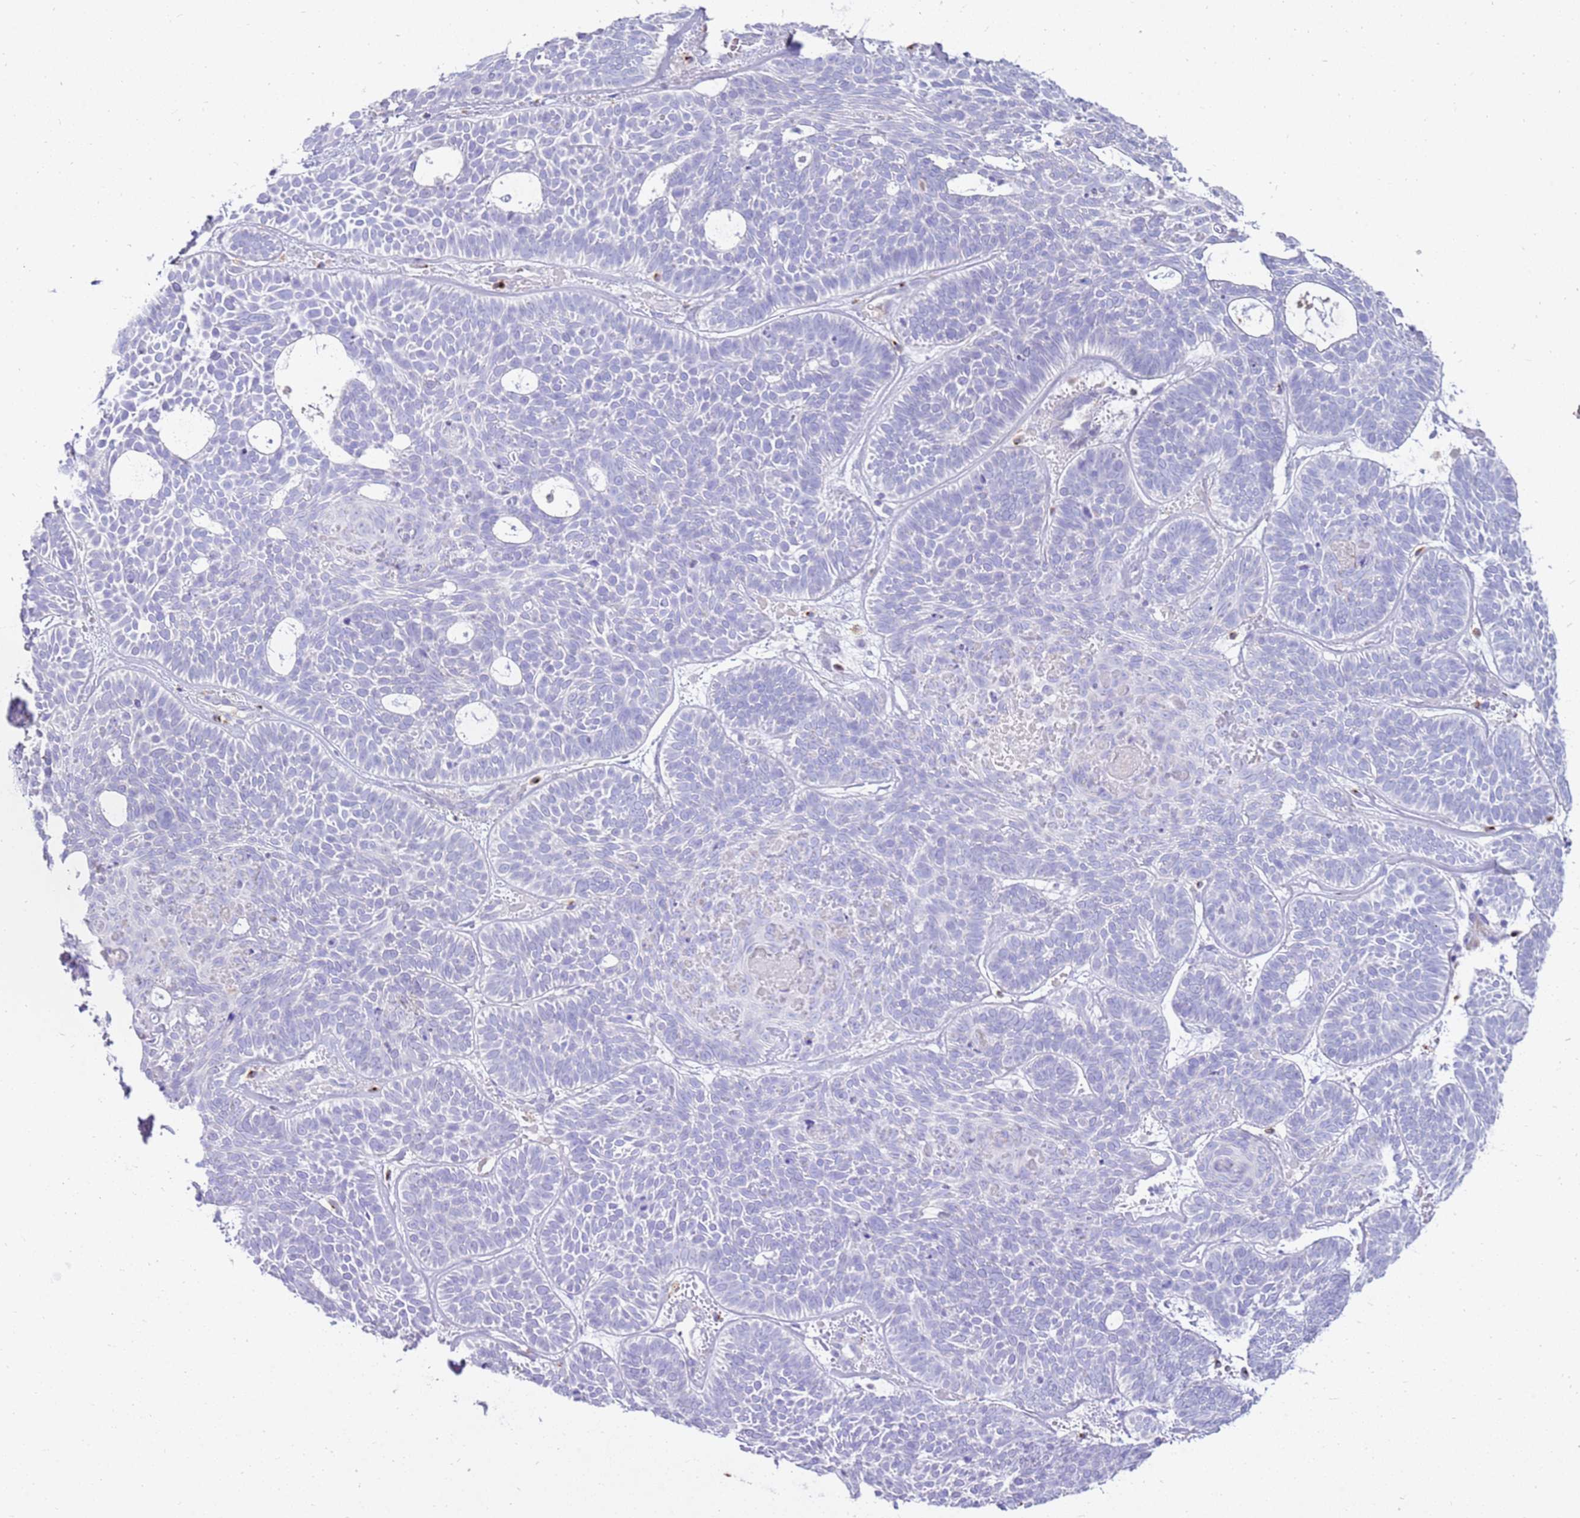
{"staining": {"intensity": "negative", "quantity": "none", "location": "none"}, "tissue": "skin cancer", "cell_type": "Tumor cells", "image_type": "cancer", "snomed": [{"axis": "morphology", "description": "Basal cell carcinoma"}, {"axis": "topography", "description": "Skin"}], "caption": "DAB immunohistochemical staining of skin basal cell carcinoma displays no significant staining in tumor cells.", "gene": "EVPLL", "patient": {"sex": "male", "age": 85}}